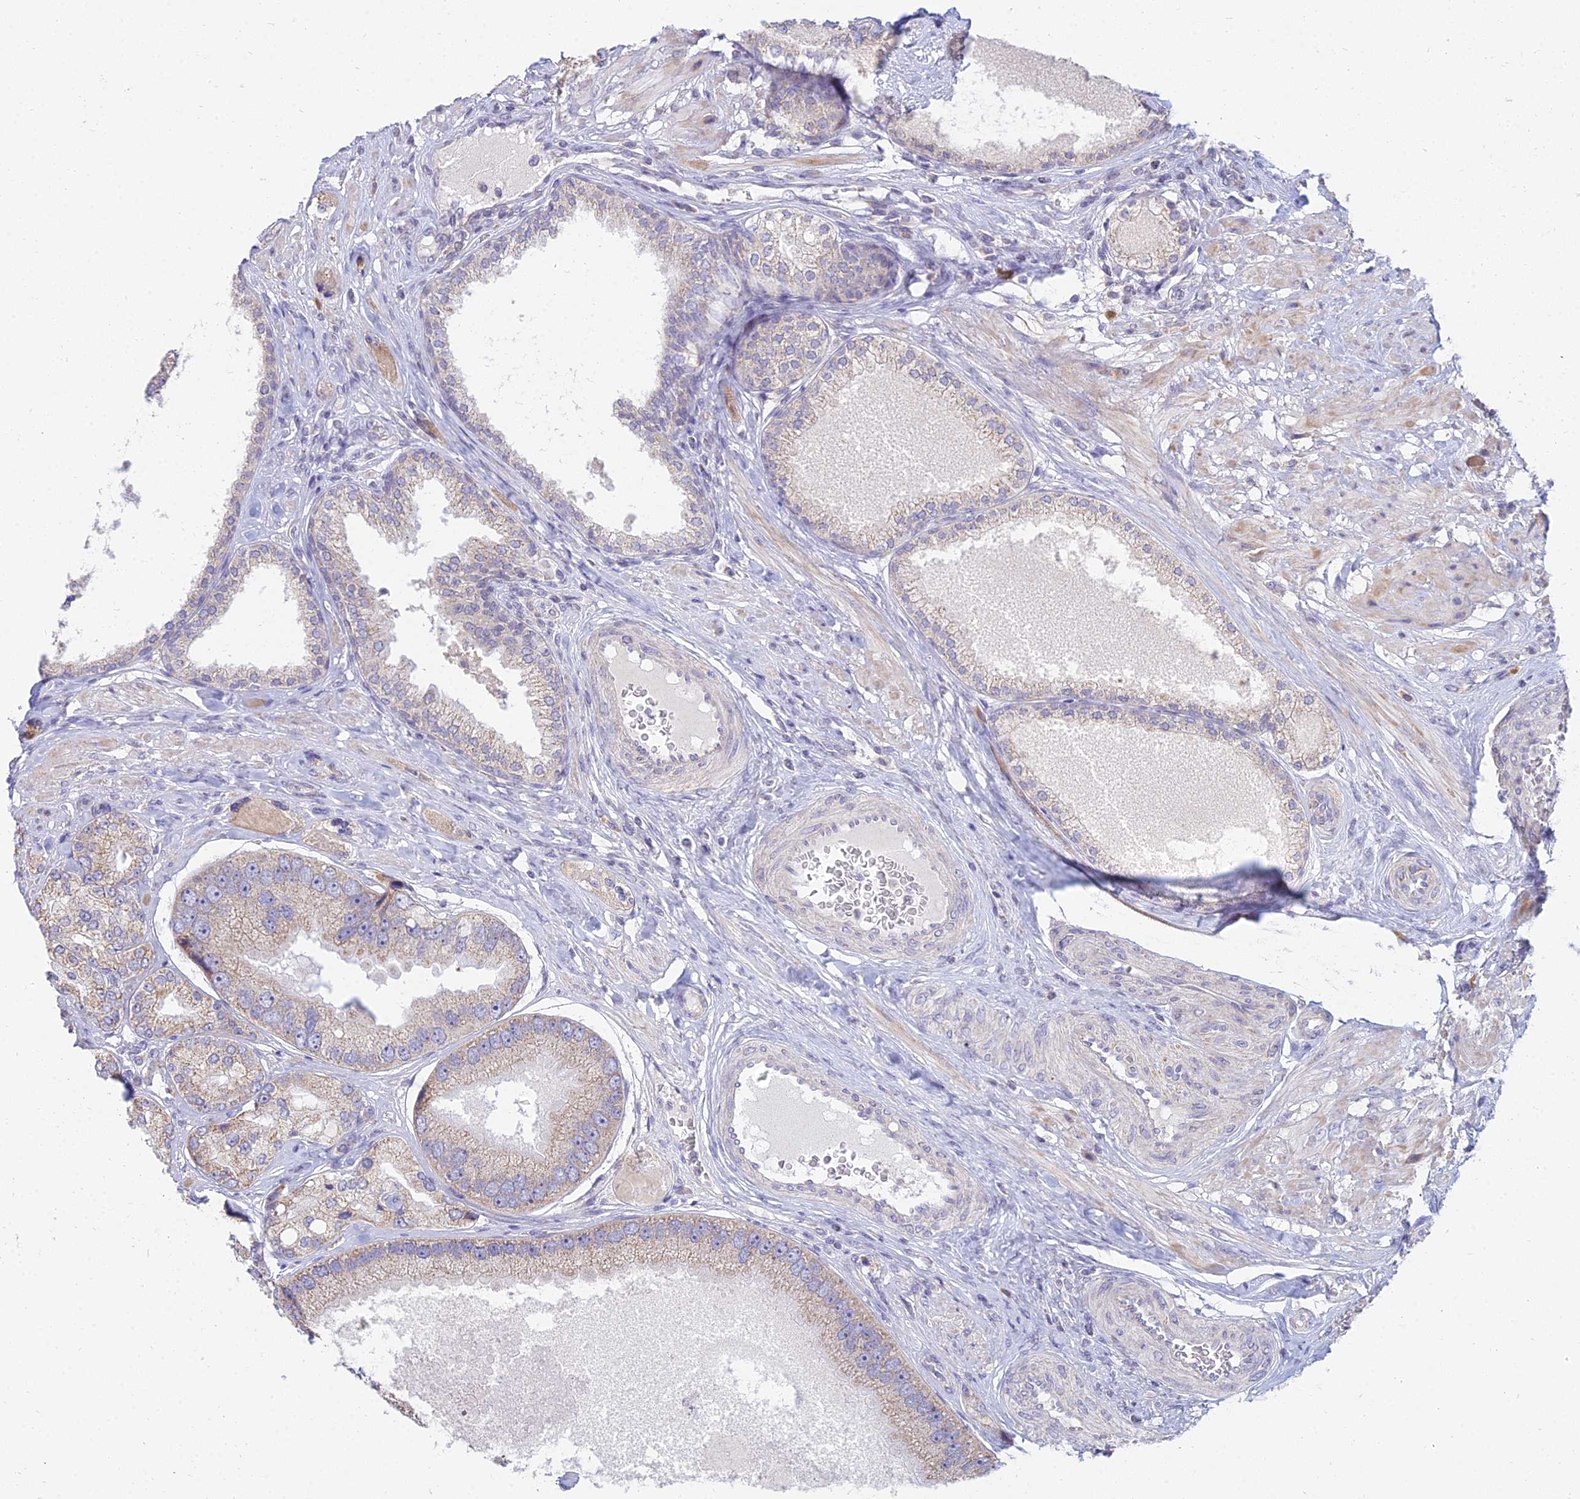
{"staining": {"intensity": "weak", "quantity": "25%-75%", "location": "cytoplasmic/membranous"}, "tissue": "prostate cancer", "cell_type": "Tumor cells", "image_type": "cancer", "snomed": [{"axis": "morphology", "description": "Adenocarcinoma, High grade"}, {"axis": "topography", "description": "Prostate"}], "caption": "Tumor cells exhibit low levels of weak cytoplasmic/membranous staining in approximately 25%-75% of cells in human prostate high-grade adenocarcinoma.", "gene": "CFAP206", "patient": {"sex": "male", "age": 71}}